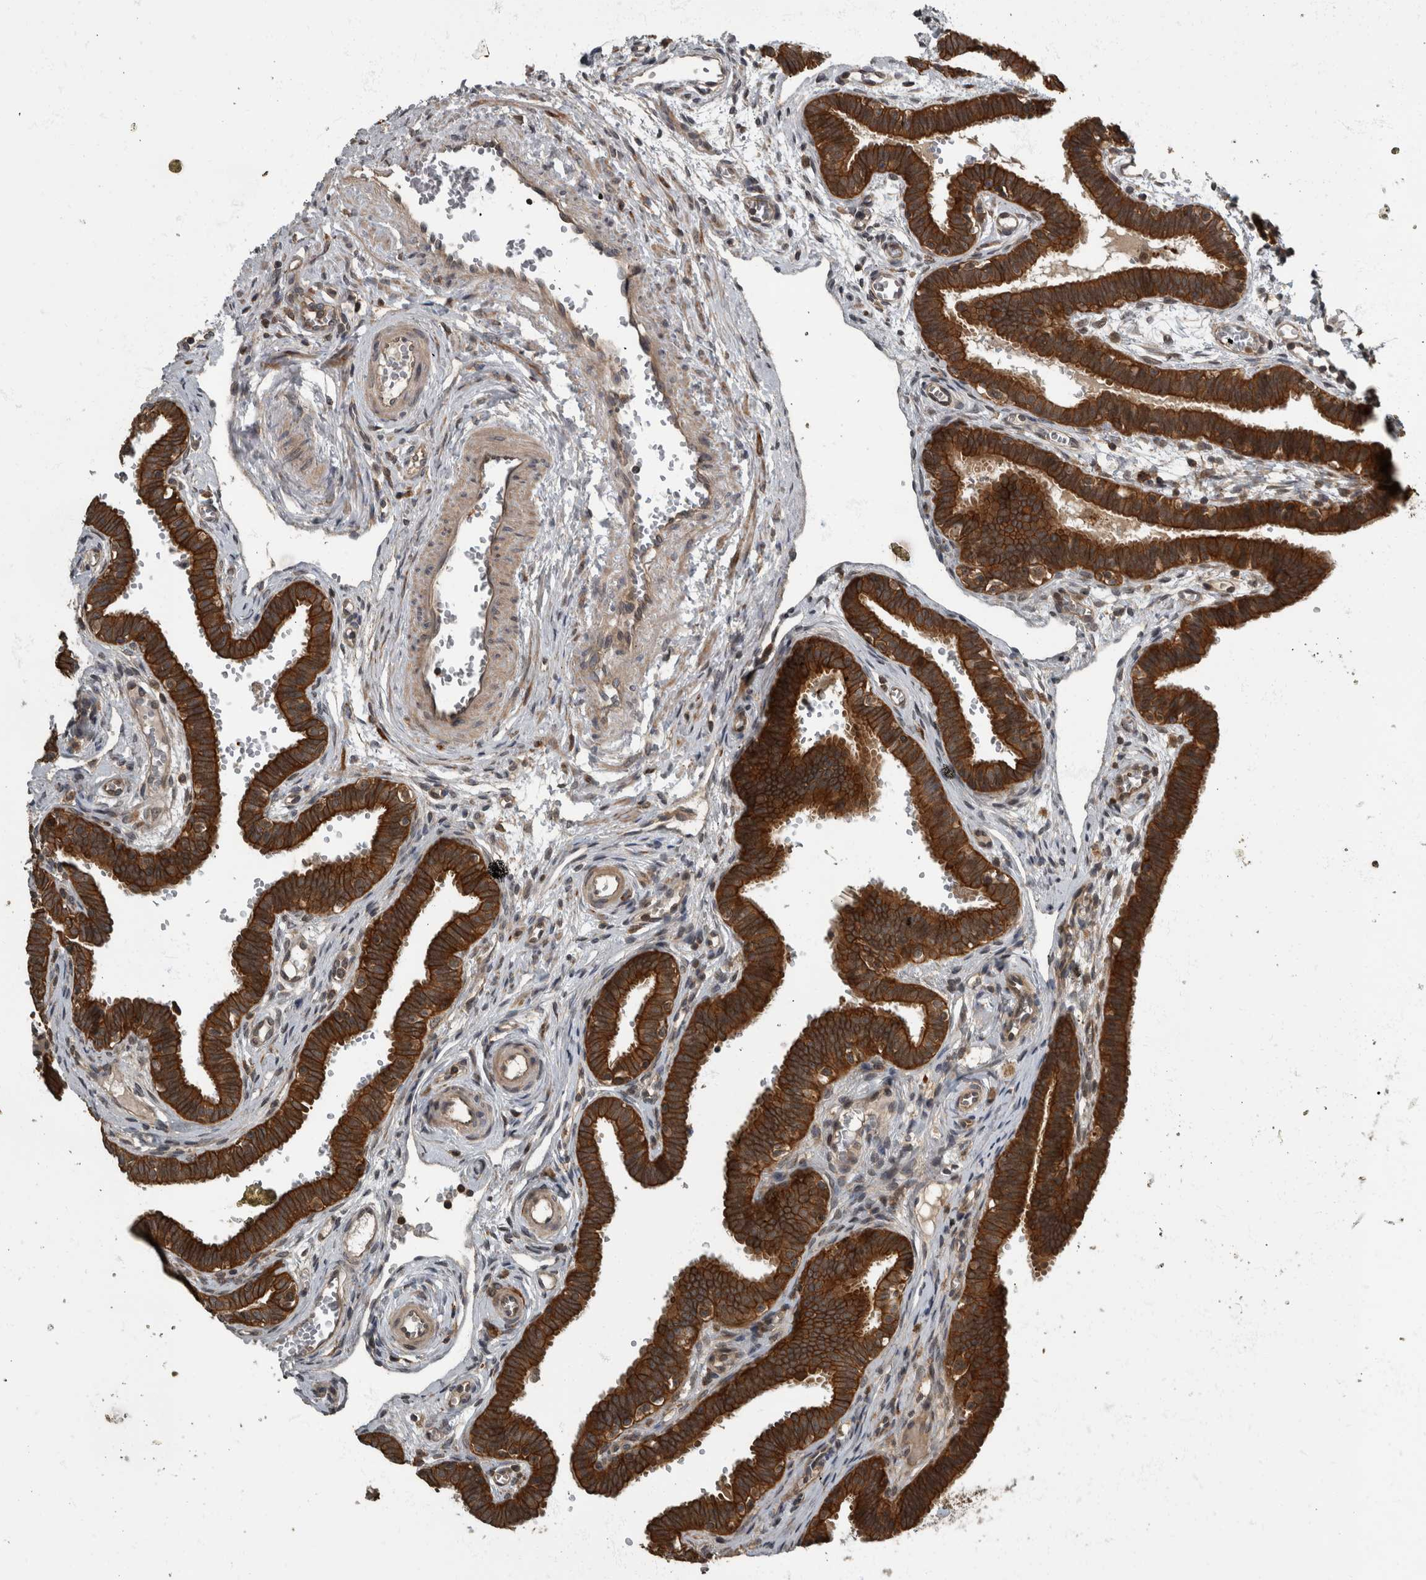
{"staining": {"intensity": "strong", "quantity": ">75%", "location": "cytoplasmic/membranous"}, "tissue": "fallopian tube", "cell_type": "Glandular cells", "image_type": "normal", "snomed": [{"axis": "morphology", "description": "Normal tissue, NOS"}, {"axis": "topography", "description": "Fallopian tube"}, {"axis": "topography", "description": "Placenta"}], "caption": "Immunohistochemical staining of normal human fallopian tube demonstrates >75% levels of strong cytoplasmic/membranous protein staining in approximately >75% of glandular cells.", "gene": "RABGGTB", "patient": {"sex": "female", "age": 32}}